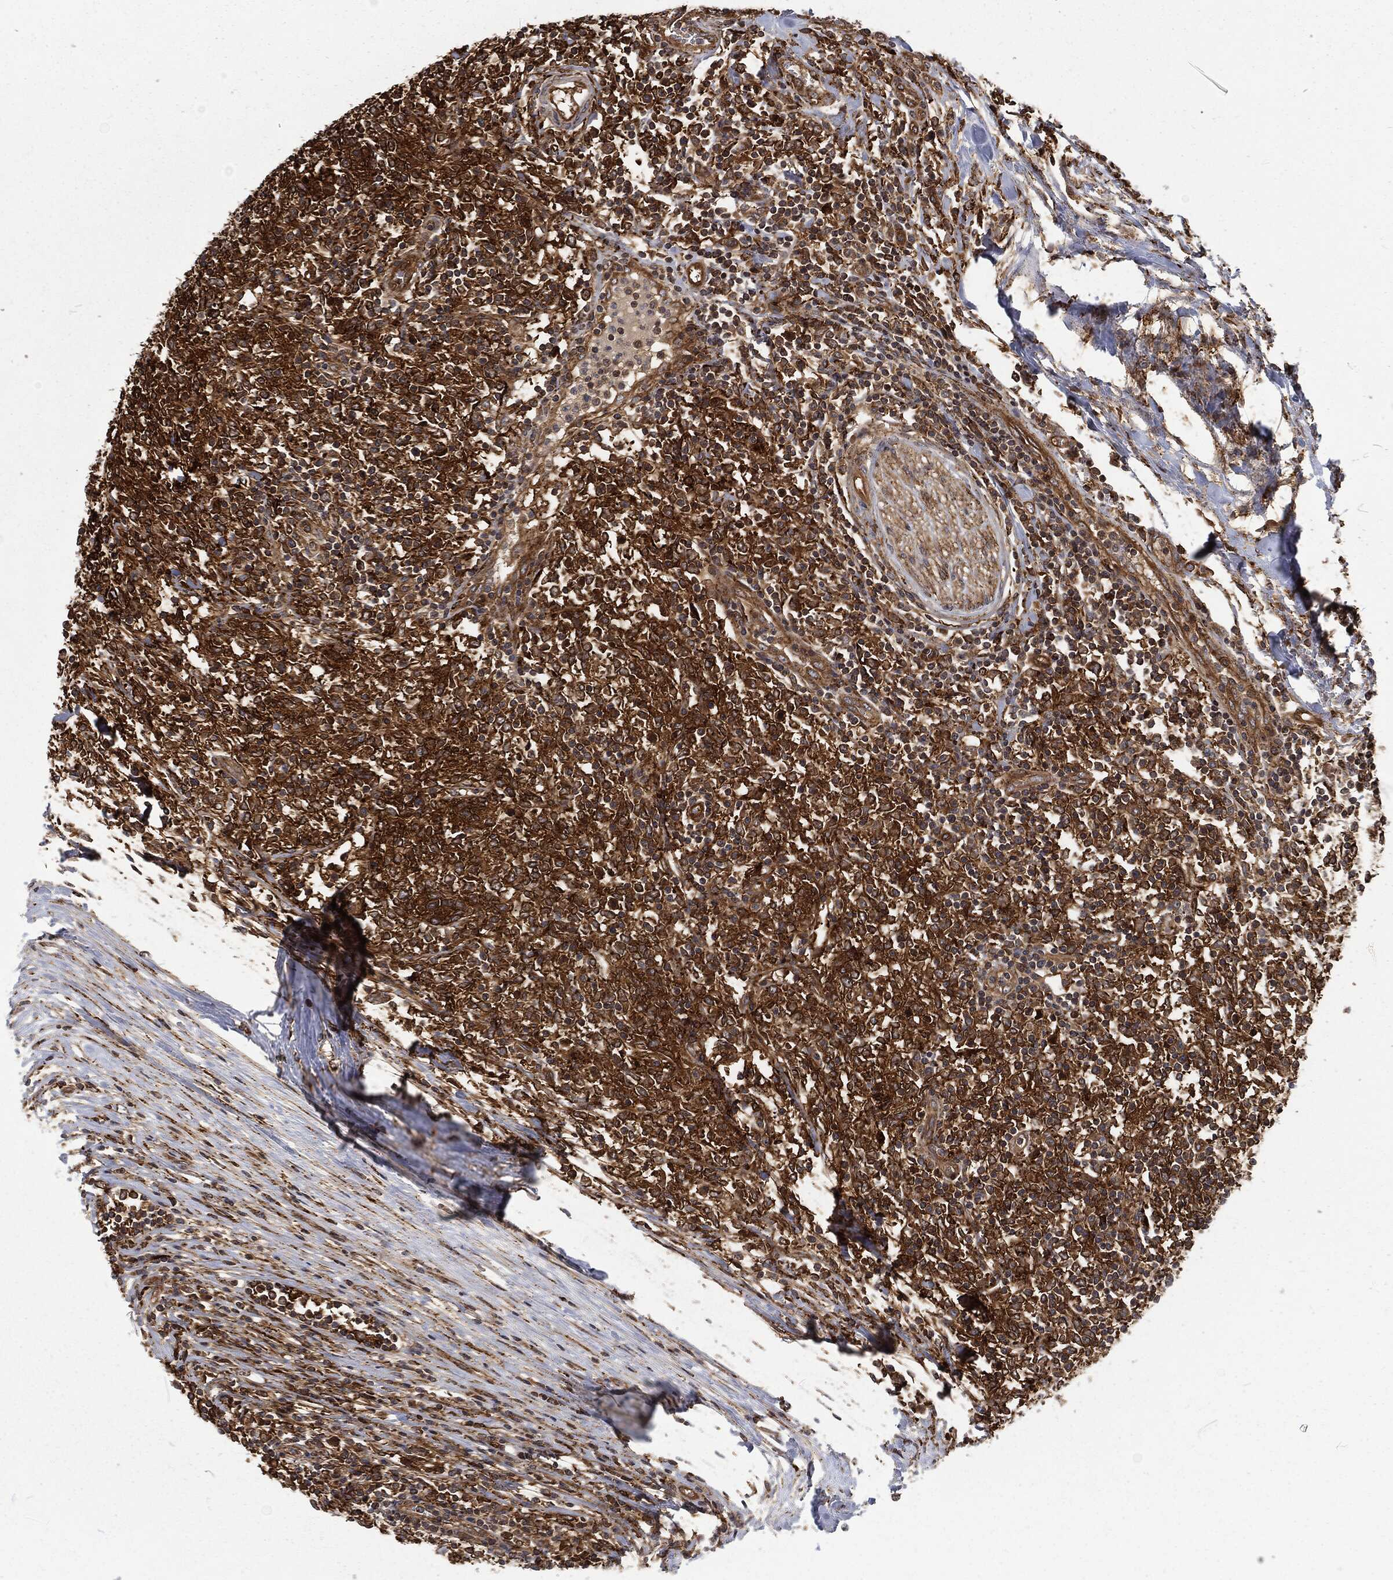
{"staining": {"intensity": "strong", "quantity": ">75%", "location": "cytoplasmic/membranous"}, "tissue": "lymphoma", "cell_type": "Tumor cells", "image_type": "cancer", "snomed": [{"axis": "morphology", "description": "Malignant lymphoma, non-Hodgkin's type, High grade"}, {"axis": "topography", "description": "Lymph node"}], "caption": "Tumor cells reveal high levels of strong cytoplasmic/membranous positivity in about >75% of cells in lymphoma.", "gene": "RFTN1", "patient": {"sex": "female", "age": 84}}